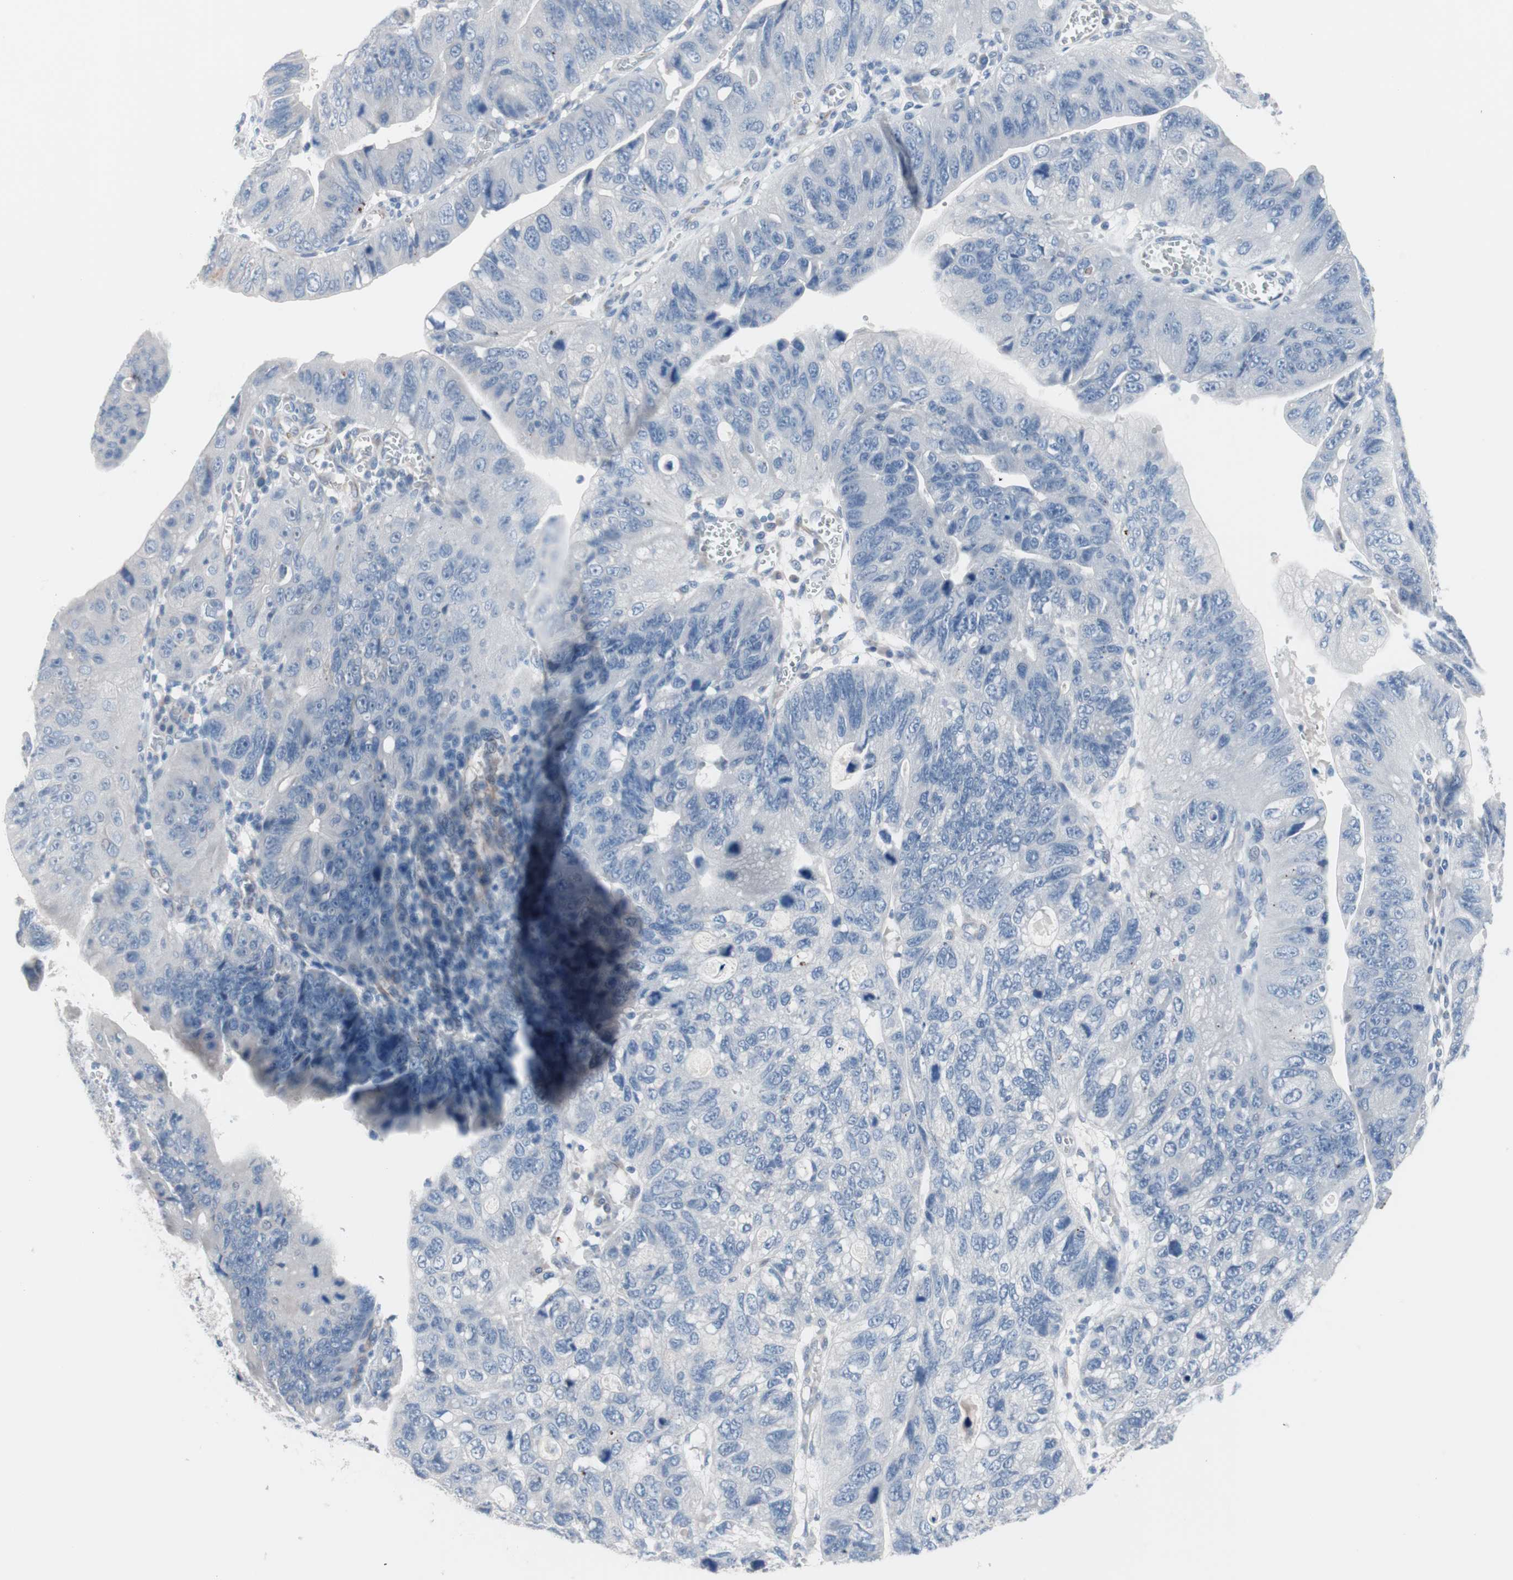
{"staining": {"intensity": "negative", "quantity": "none", "location": "none"}, "tissue": "stomach cancer", "cell_type": "Tumor cells", "image_type": "cancer", "snomed": [{"axis": "morphology", "description": "Adenocarcinoma, NOS"}, {"axis": "topography", "description": "Stomach"}], "caption": "Immunohistochemical staining of human stomach cancer (adenocarcinoma) demonstrates no significant expression in tumor cells.", "gene": "ULBP1", "patient": {"sex": "male", "age": 59}}